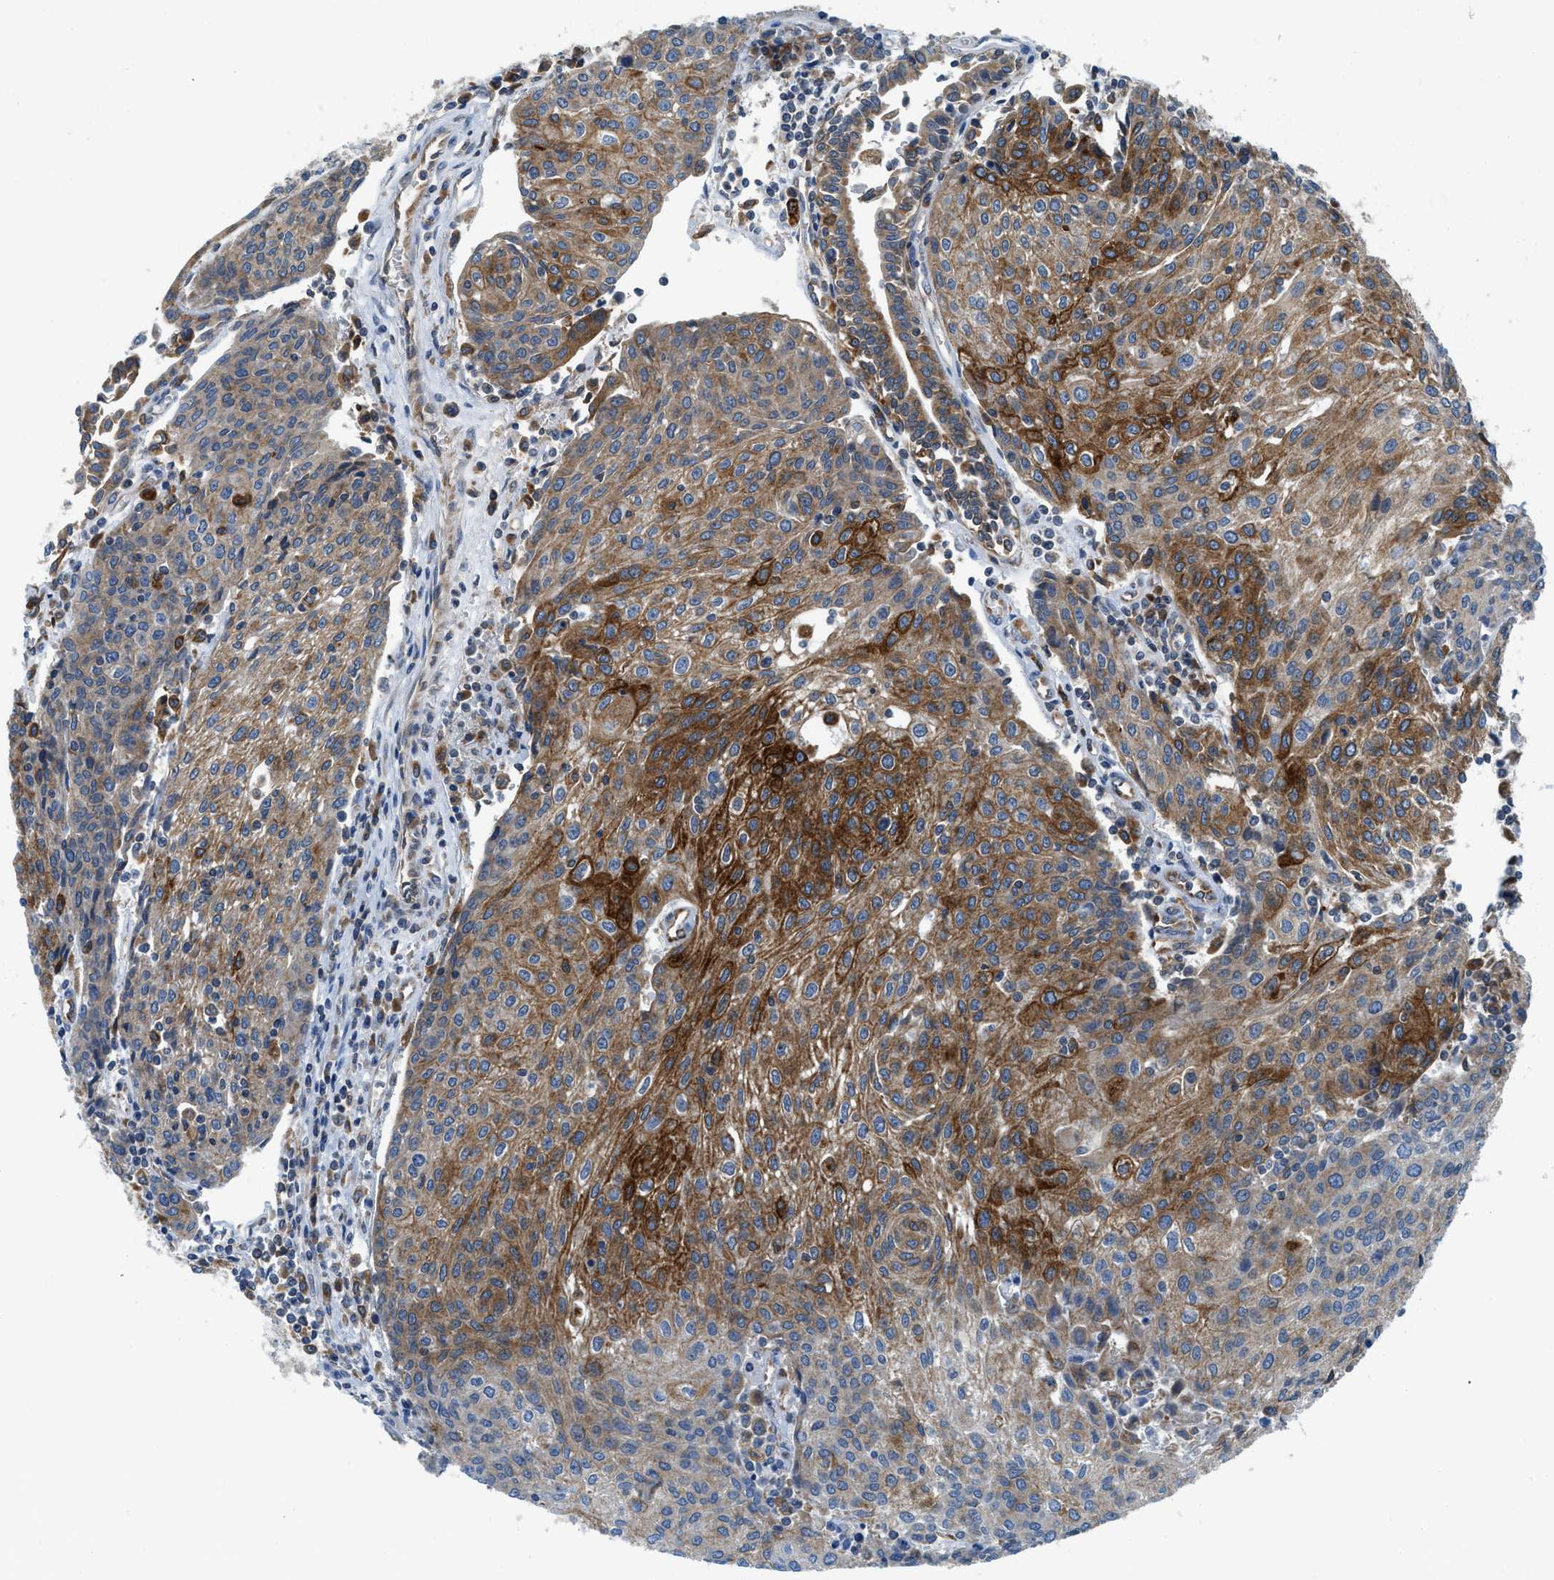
{"staining": {"intensity": "moderate", "quantity": ">75%", "location": "cytoplasmic/membranous"}, "tissue": "urothelial cancer", "cell_type": "Tumor cells", "image_type": "cancer", "snomed": [{"axis": "morphology", "description": "Urothelial carcinoma, High grade"}, {"axis": "topography", "description": "Urinary bladder"}], "caption": "Brown immunohistochemical staining in high-grade urothelial carcinoma reveals moderate cytoplasmic/membranous expression in approximately >75% of tumor cells. The staining is performed using DAB (3,3'-diaminobenzidine) brown chromogen to label protein expression. The nuclei are counter-stained blue using hematoxylin.", "gene": "BCAP31", "patient": {"sex": "female", "age": 85}}